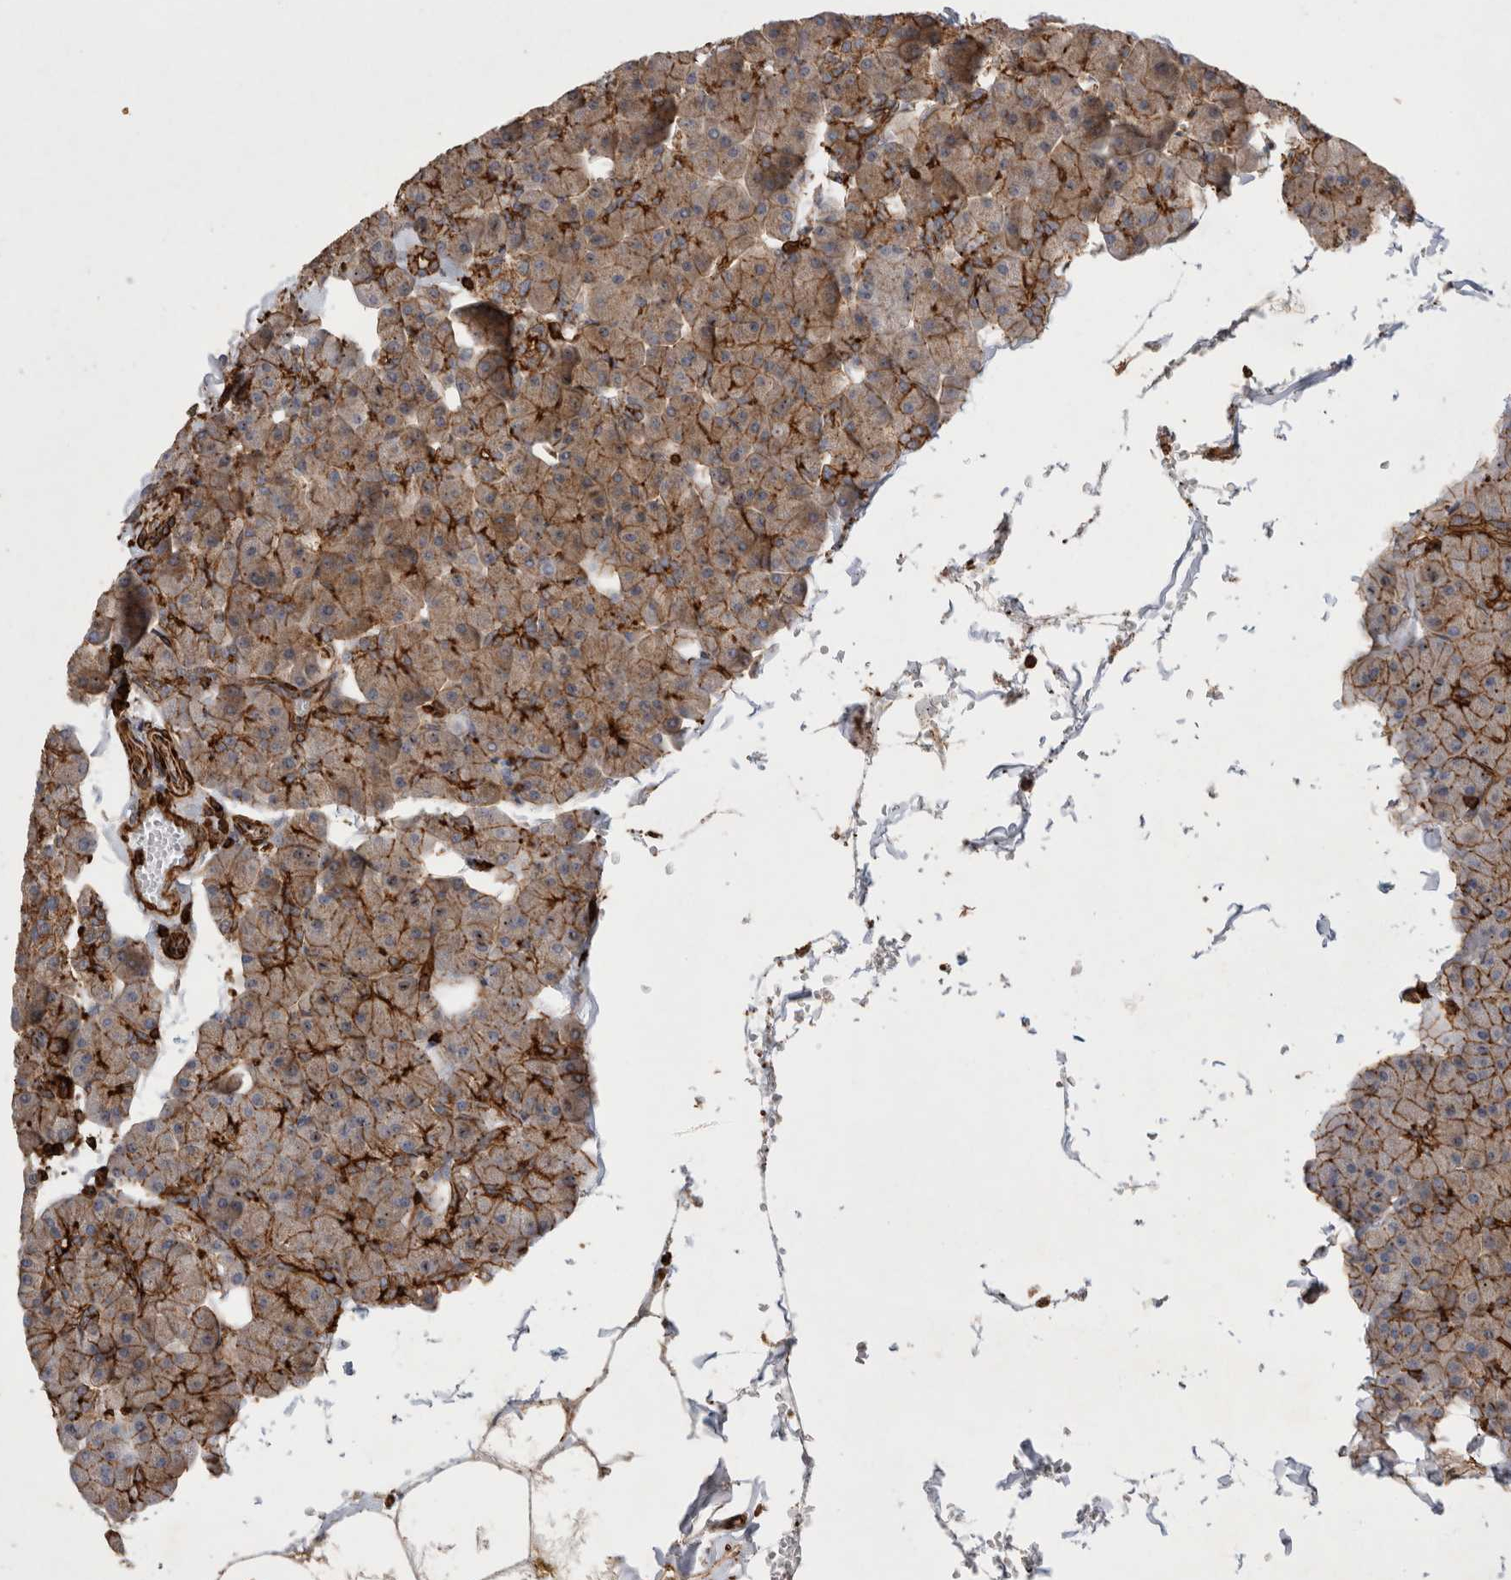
{"staining": {"intensity": "strong", "quantity": ">75%", "location": "cytoplasmic/membranous"}, "tissue": "pancreas", "cell_type": "Exocrine glandular cells", "image_type": "normal", "snomed": [{"axis": "morphology", "description": "Normal tissue, NOS"}, {"axis": "topography", "description": "Pancreas"}], "caption": "Benign pancreas shows strong cytoplasmic/membranous staining in approximately >75% of exocrine glandular cells, visualized by immunohistochemistry. (Stains: DAB (3,3'-diaminobenzidine) in brown, nuclei in blue, Microscopy: brightfield microscopy at high magnification).", "gene": "GPER1", "patient": {"sex": "male", "age": 35}}